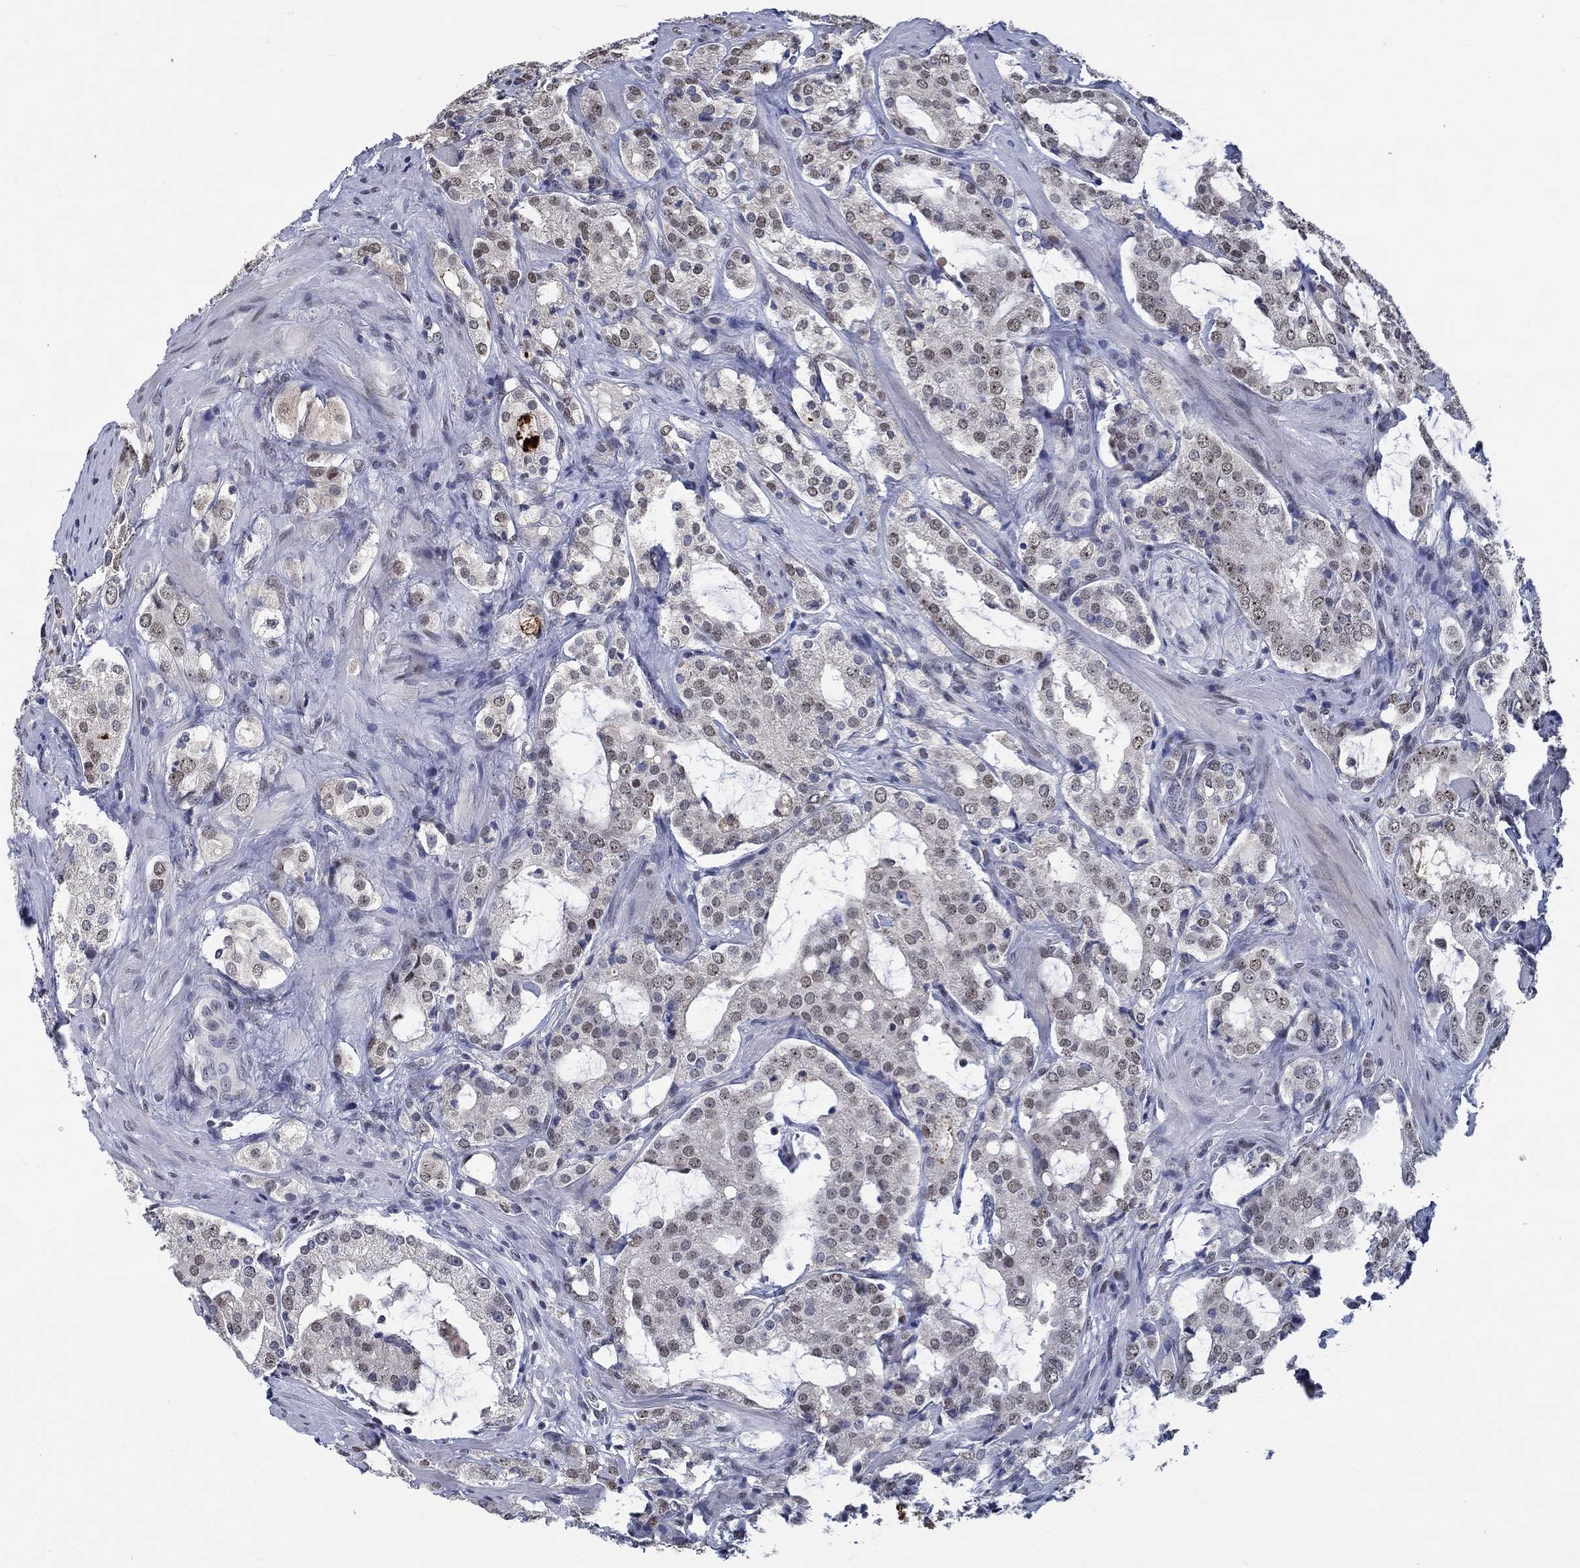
{"staining": {"intensity": "weak", "quantity": "<25%", "location": "nuclear"}, "tissue": "prostate cancer", "cell_type": "Tumor cells", "image_type": "cancer", "snomed": [{"axis": "morphology", "description": "Adenocarcinoma, NOS"}, {"axis": "topography", "description": "Prostate"}], "caption": "Immunohistochemical staining of human prostate cancer (adenocarcinoma) demonstrates no significant expression in tumor cells. The staining was performed using DAB to visualize the protein expression in brown, while the nuclei were stained in blue with hematoxylin (Magnification: 20x).", "gene": "HTN1", "patient": {"sex": "male", "age": 66}}